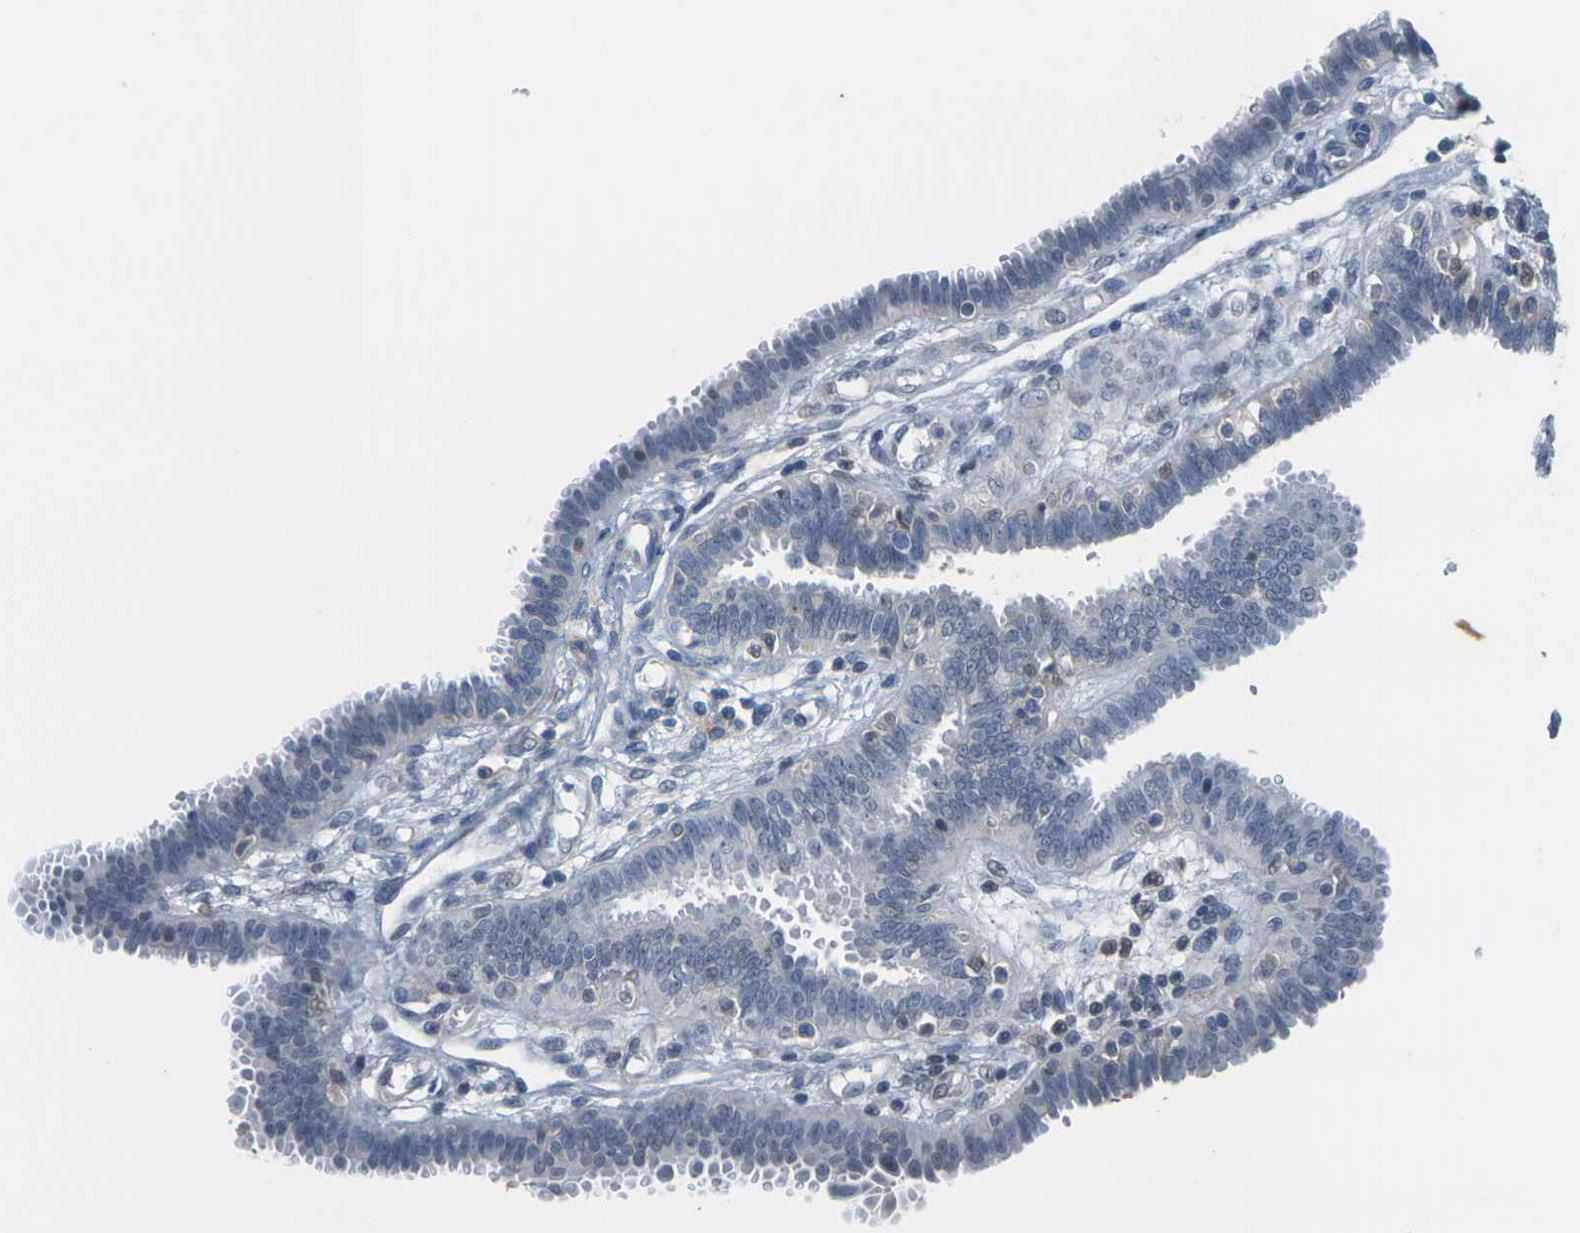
{"staining": {"intensity": "negative", "quantity": "none", "location": "none"}, "tissue": "fallopian tube", "cell_type": "Glandular cells", "image_type": "normal", "snomed": [{"axis": "morphology", "description": "Normal tissue, NOS"}, {"axis": "topography", "description": "Fallopian tube"}], "caption": "Fallopian tube was stained to show a protein in brown. There is no significant positivity in glandular cells. (Immunohistochemistry, brightfield microscopy, high magnification).", "gene": "OTOF", "patient": {"sex": "female", "age": 32}}